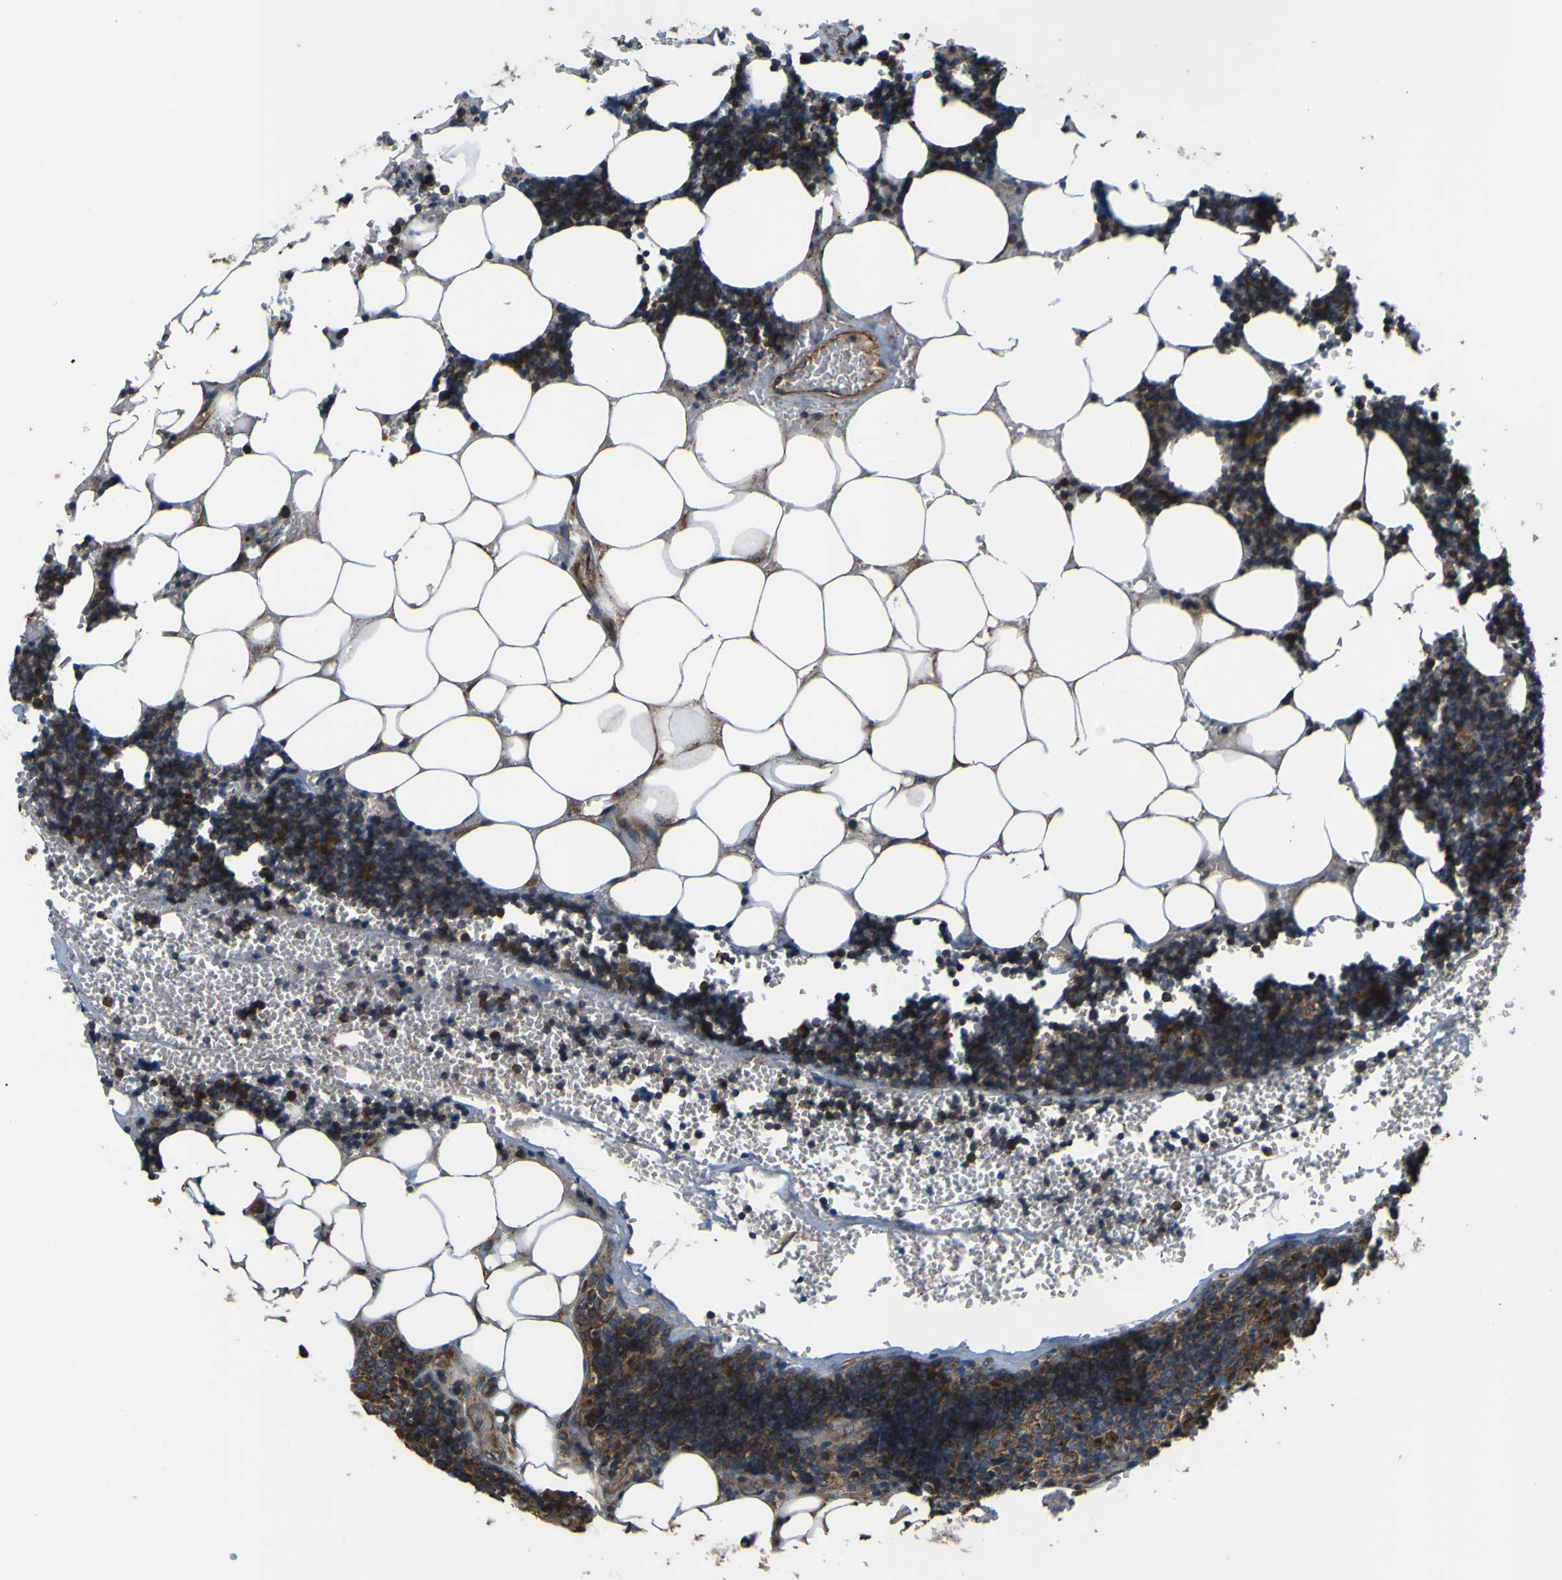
{"staining": {"intensity": "weak", "quantity": "25%-75%", "location": "cytoplasmic/membranous"}, "tissue": "lymph node", "cell_type": "Germinal center cells", "image_type": "normal", "snomed": [{"axis": "morphology", "description": "Normal tissue, NOS"}, {"axis": "topography", "description": "Lymph node"}], "caption": "Protein staining displays weak cytoplasmic/membranous staining in about 25%-75% of germinal center cells in benign lymph node.", "gene": "FBXO30", "patient": {"sex": "male", "age": 33}}